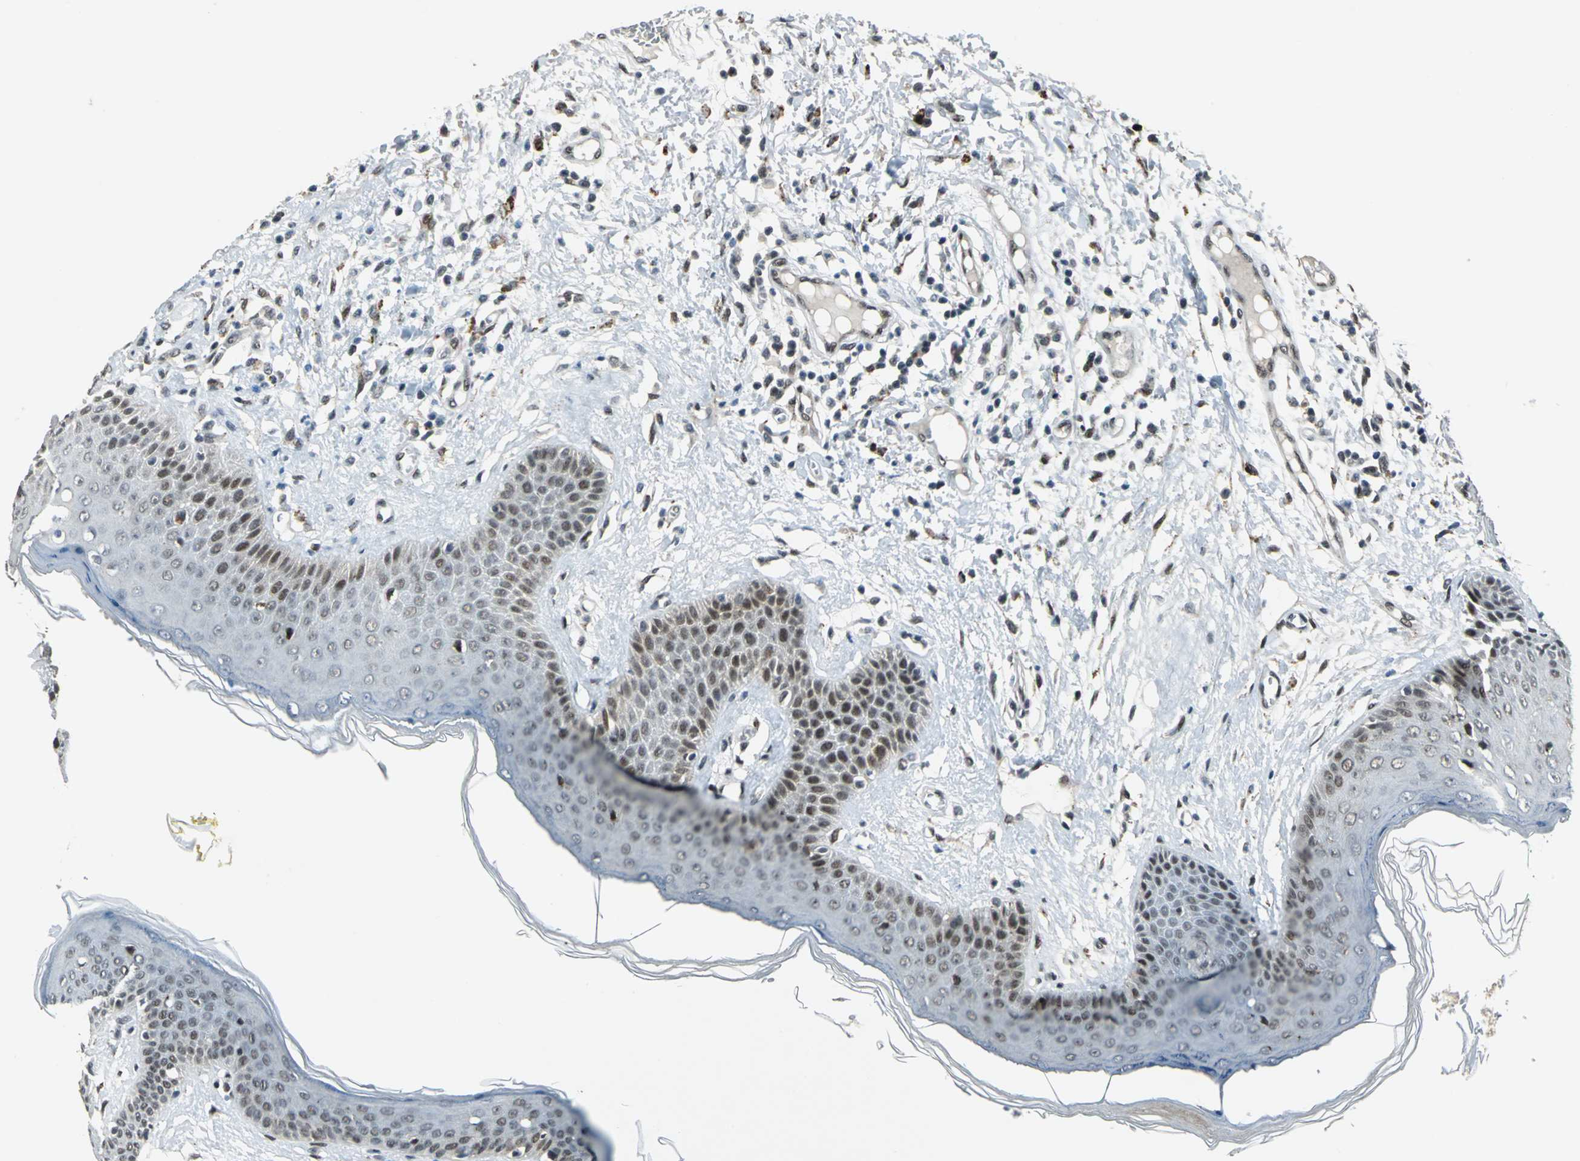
{"staining": {"intensity": "weak", "quantity": "25%-75%", "location": "nuclear"}, "tissue": "skin cancer", "cell_type": "Tumor cells", "image_type": "cancer", "snomed": [{"axis": "morphology", "description": "Basal cell carcinoma"}, {"axis": "topography", "description": "Skin"}], "caption": "This histopathology image exhibits immunohistochemistry staining of human skin basal cell carcinoma, with low weak nuclear expression in approximately 25%-75% of tumor cells.", "gene": "ELF2", "patient": {"sex": "female", "age": 64}}